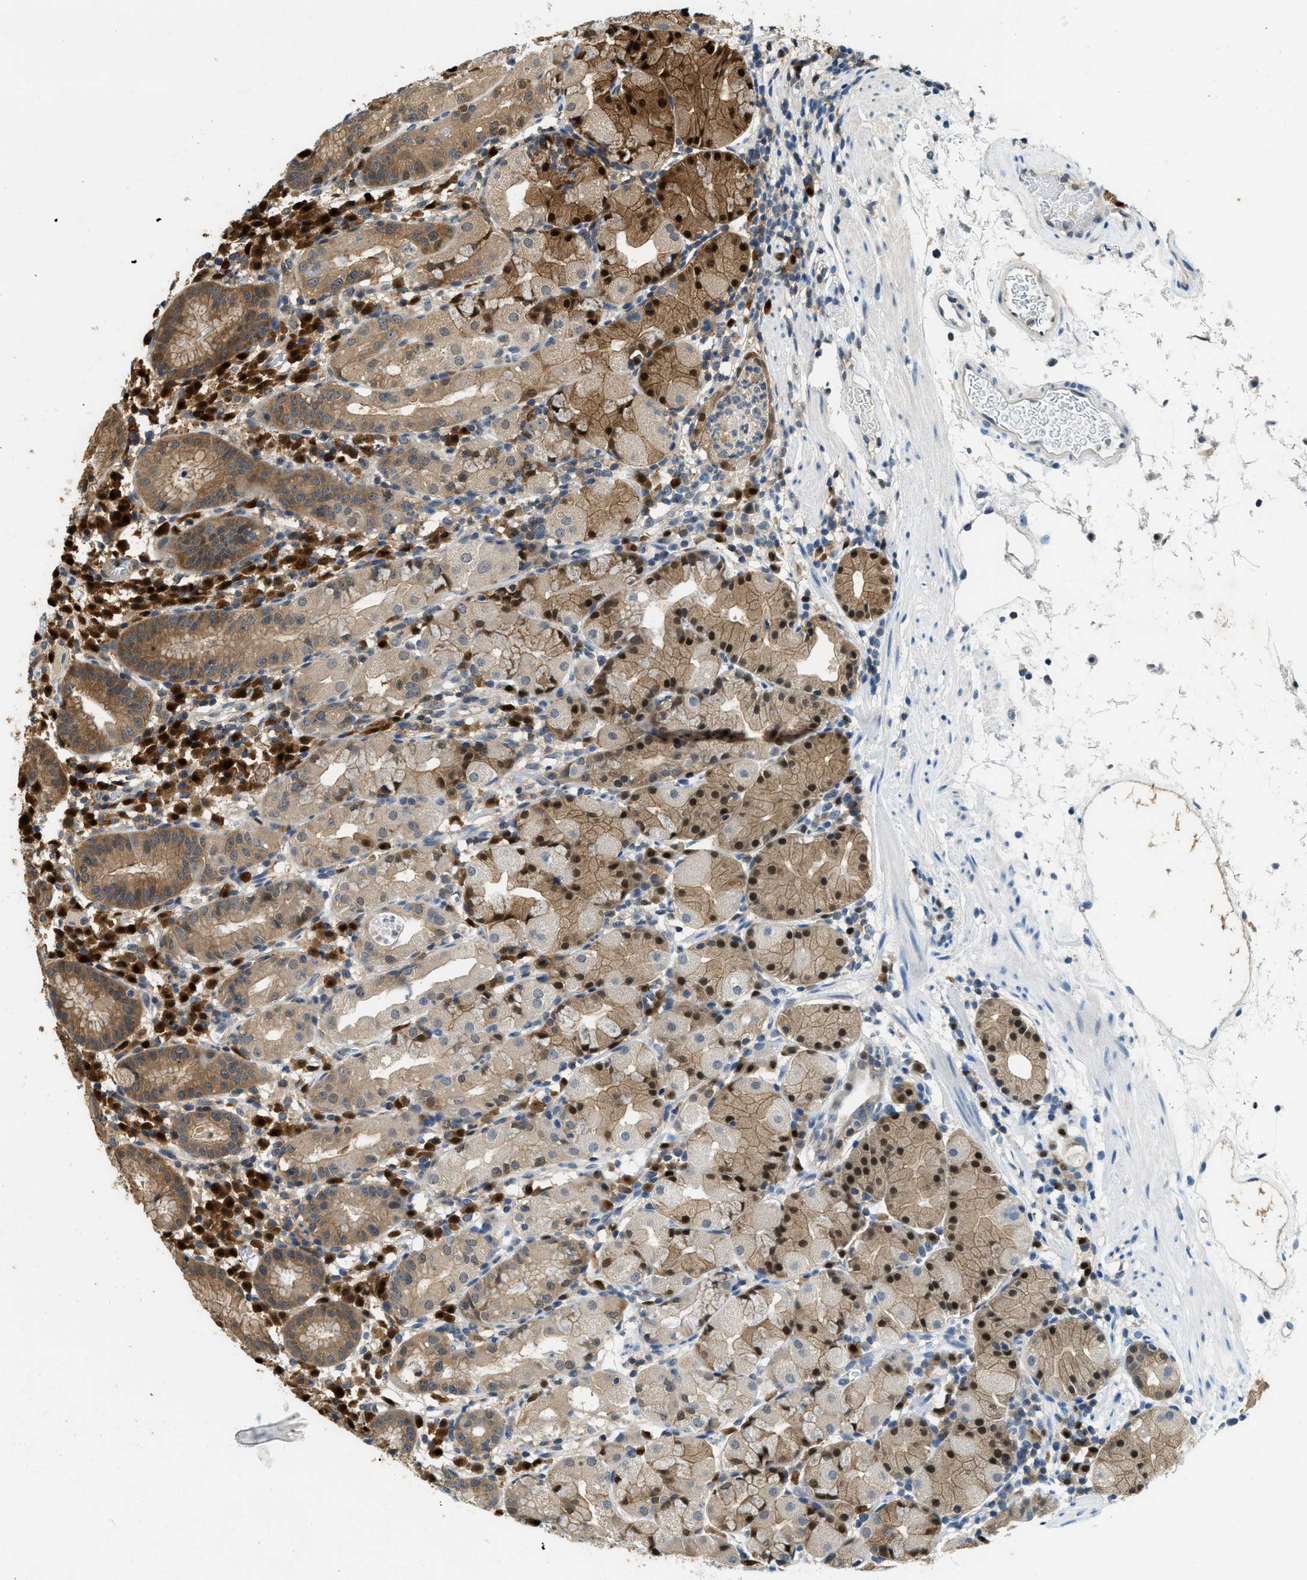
{"staining": {"intensity": "moderate", "quantity": ">75%", "location": "cytoplasmic/membranous,nuclear"}, "tissue": "stomach", "cell_type": "Glandular cells", "image_type": "normal", "snomed": [{"axis": "morphology", "description": "Normal tissue, NOS"}, {"axis": "topography", "description": "Stomach"}, {"axis": "topography", "description": "Stomach, lower"}], "caption": "Immunohistochemistry (IHC) (DAB) staining of benign stomach reveals moderate cytoplasmic/membranous,nuclear protein expression in approximately >75% of glandular cells. (IHC, brightfield microscopy, high magnification).", "gene": "GMPPB", "patient": {"sex": "female", "age": 75}}